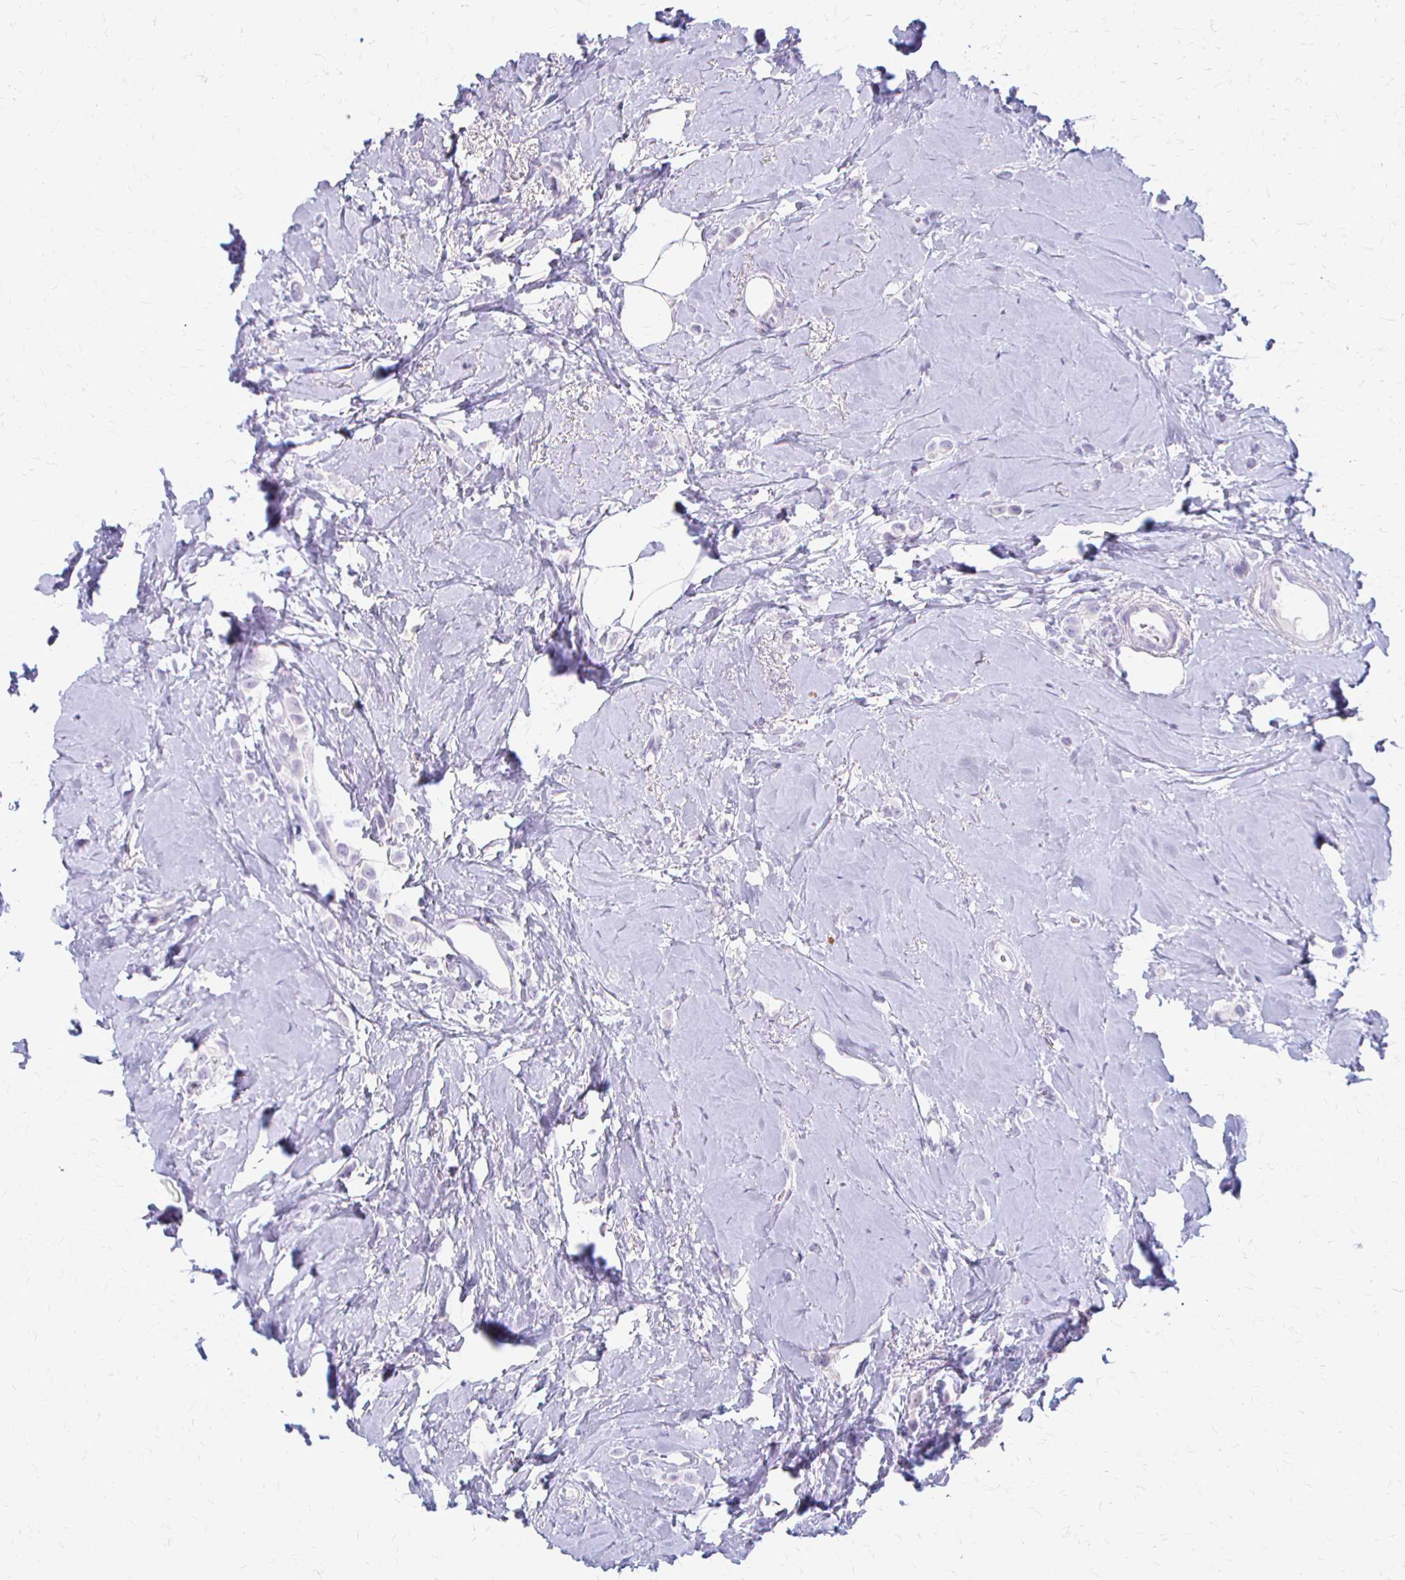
{"staining": {"intensity": "negative", "quantity": "none", "location": "none"}, "tissue": "breast cancer", "cell_type": "Tumor cells", "image_type": "cancer", "snomed": [{"axis": "morphology", "description": "Lobular carcinoma"}, {"axis": "topography", "description": "Breast"}], "caption": "Breast cancer (lobular carcinoma) stained for a protein using immunohistochemistry (IHC) demonstrates no positivity tumor cells.", "gene": "ACP5", "patient": {"sex": "female", "age": 66}}